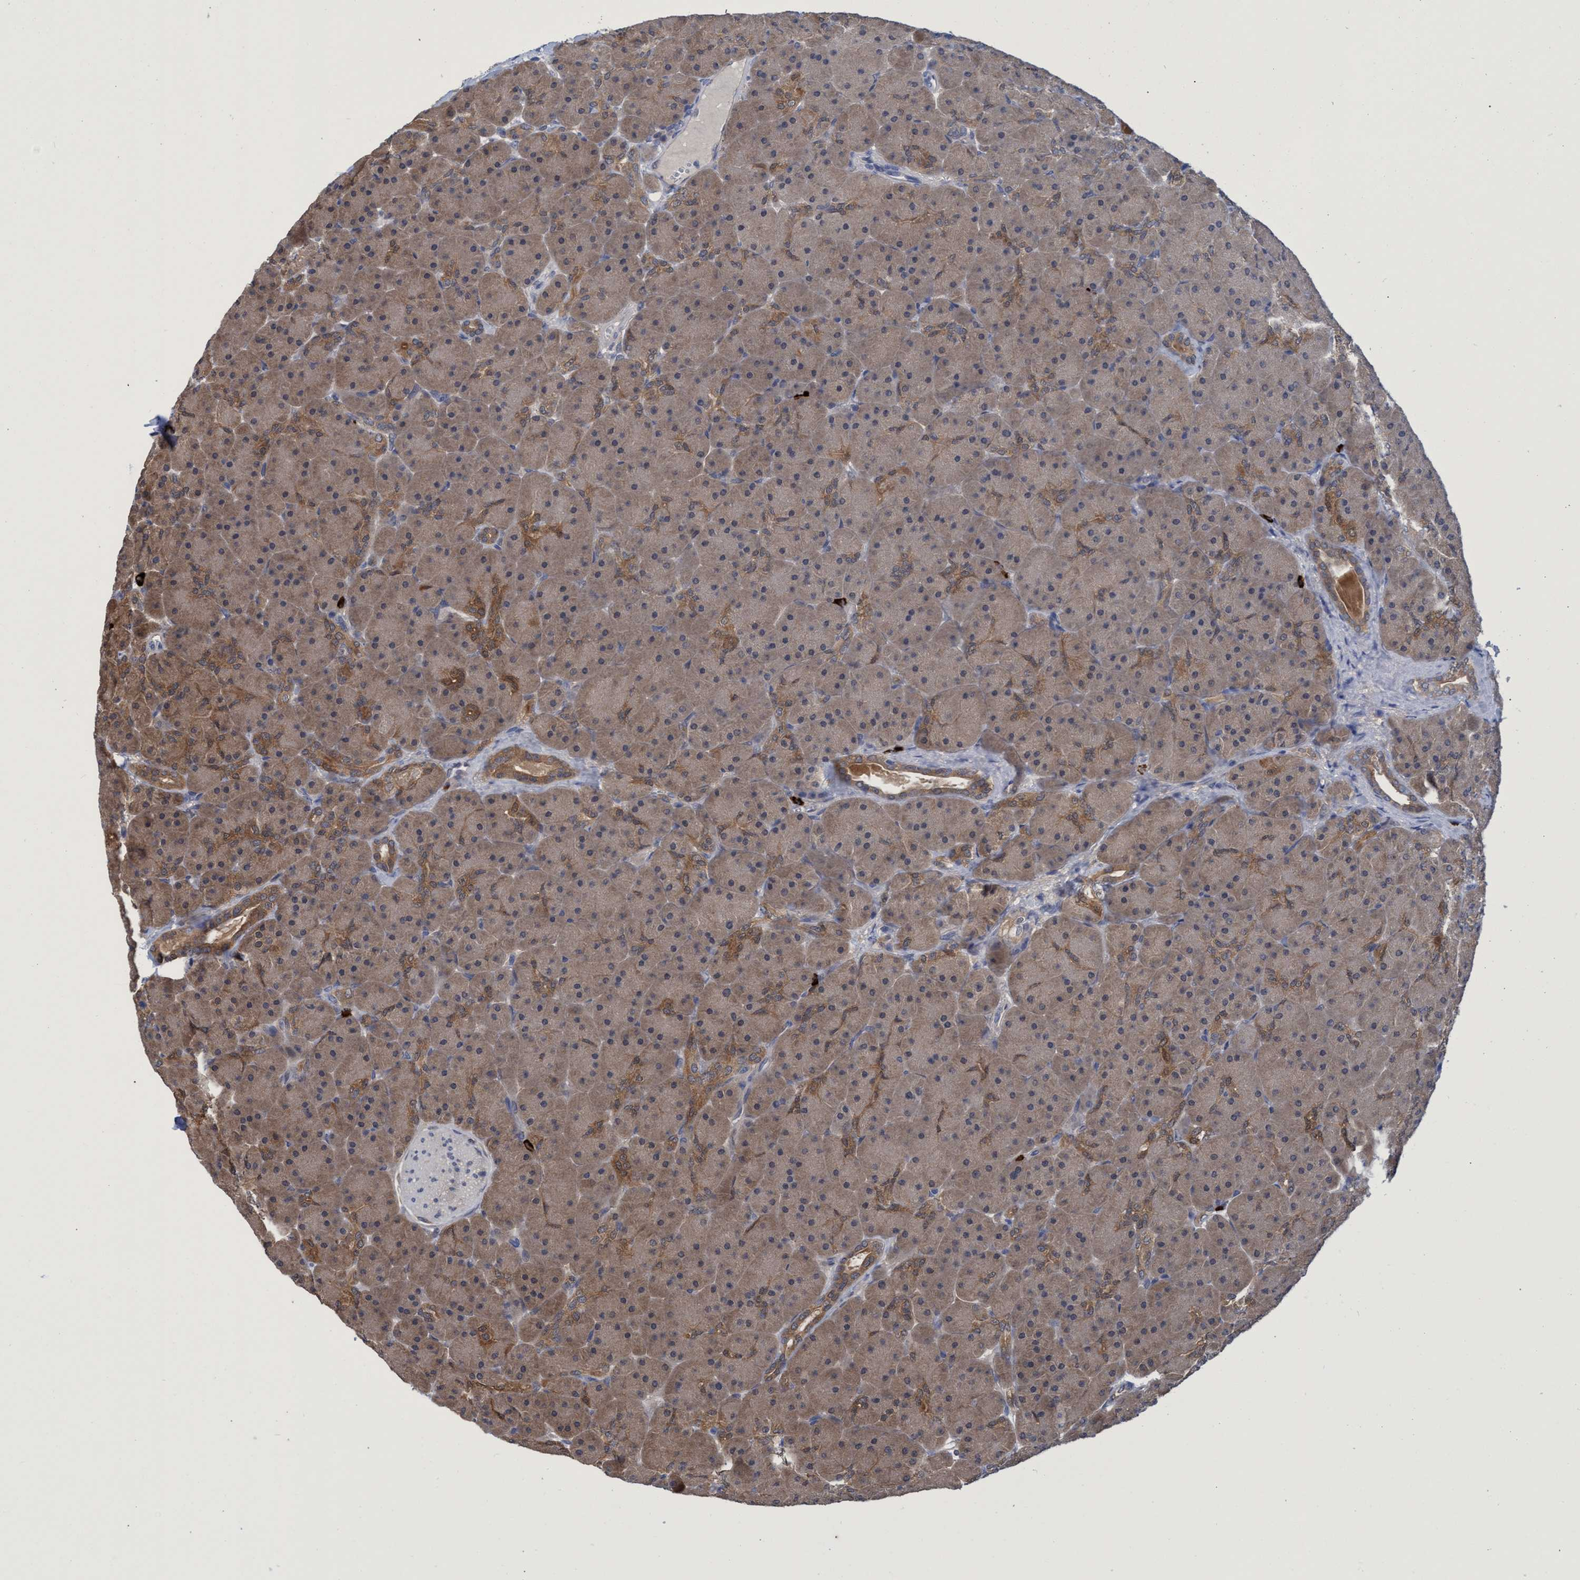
{"staining": {"intensity": "moderate", "quantity": "25%-75%", "location": "cytoplasmic/membranous"}, "tissue": "pancreas", "cell_type": "Exocrine glandular cells", "image_type": "normal", "snomed": [{"axis": "morphology", "description": "Normal tissue, NOS"}, {"axis": "topography", "description": "Pancreas"}], "caption": "Immunohistochemical staining of benign human pancreas reveals medium levels of moderate cytoplasmic/membranous staining in approximately 25%-75% of exocrine glandular cells.", "gene": "PNPO", "patient": {"sex": "male", "age": 66}}